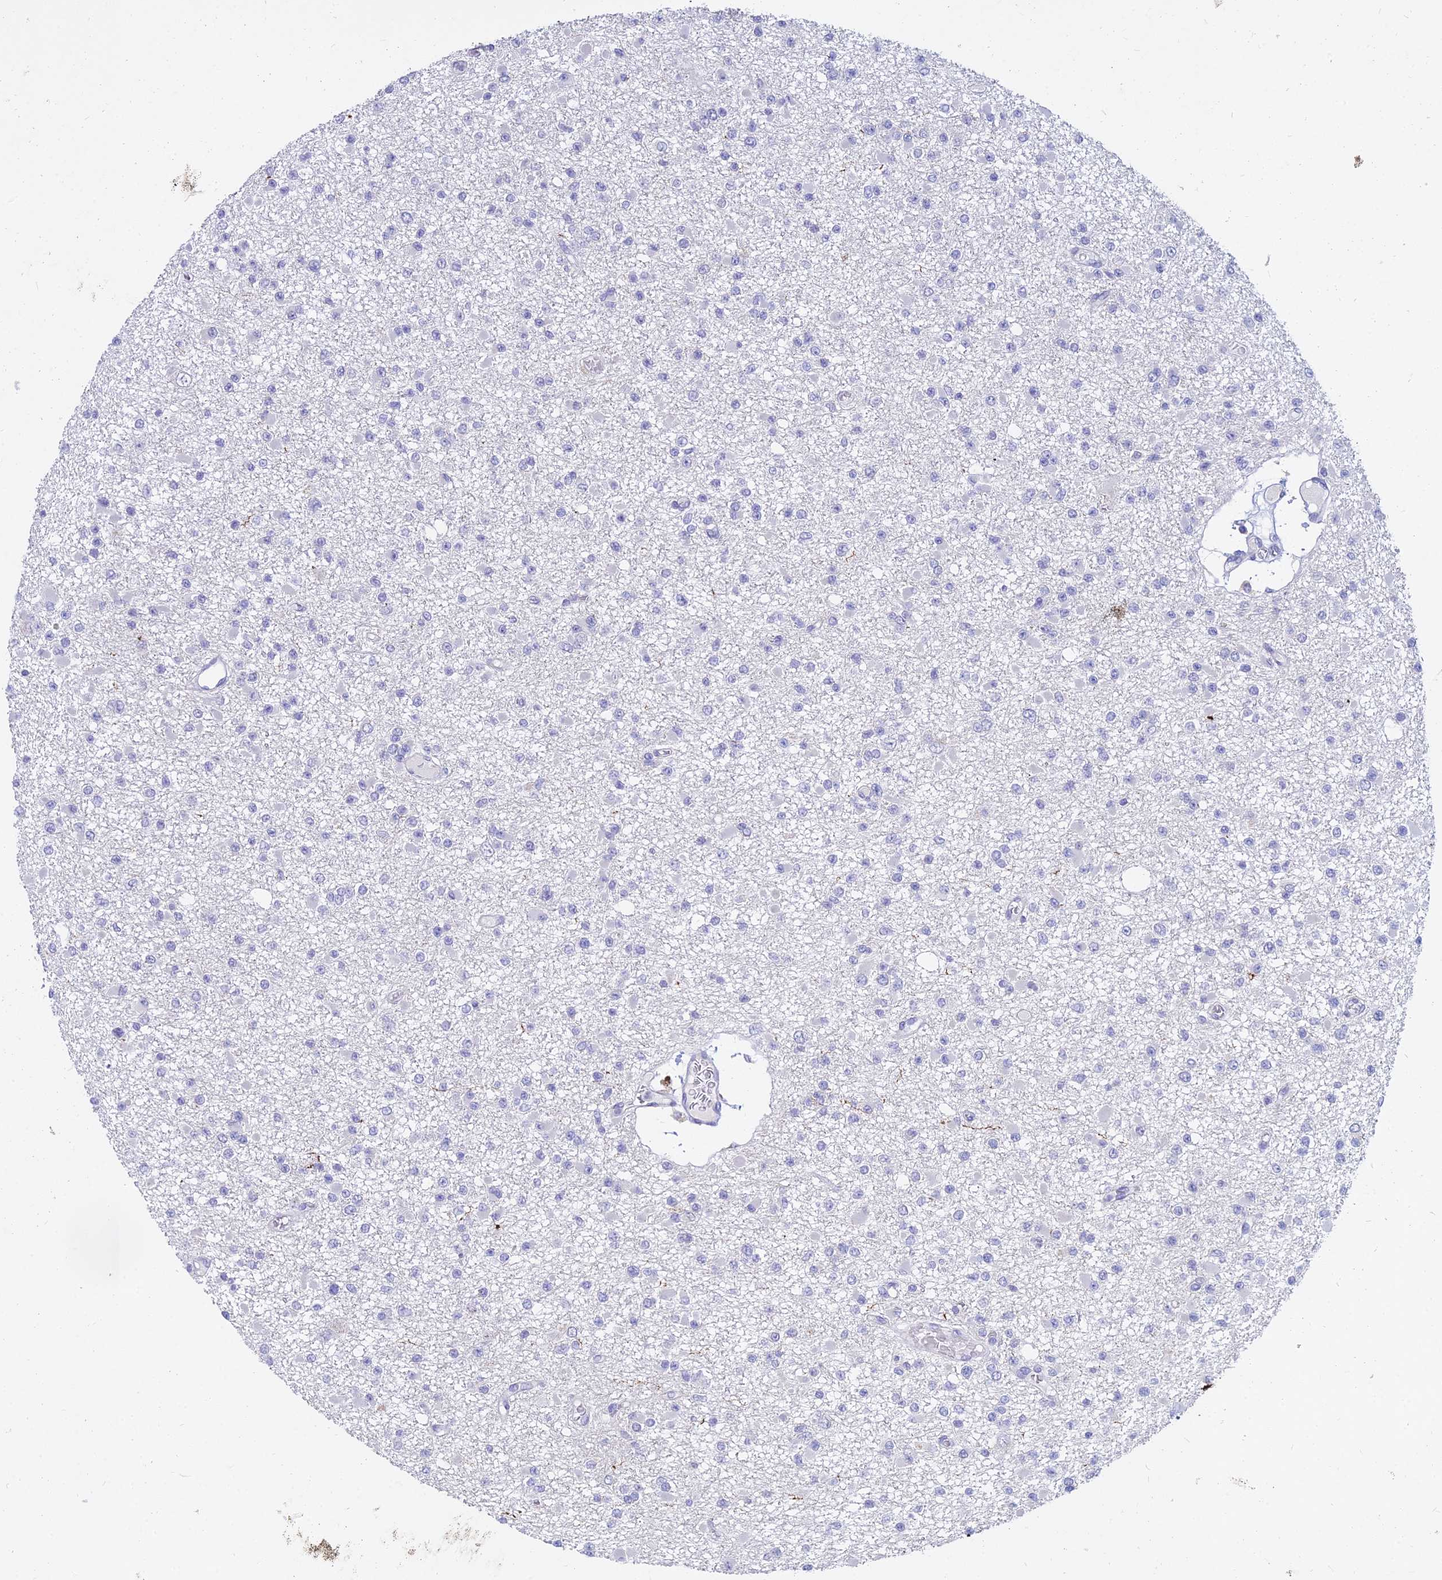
{"staining": {"intensity": "negative", "quantity": "none", "location": "none"}, "tissue": "glioma", "cell_type": "Tumor cells", "image_type": "cancer", "snomed": [{"axis": "morphology", "description": "Glioma, malignant, Low grade"}, {"axis": "topography", "description": "Brain"}], "caption": "A micrograph of human glioma is negative for staining in tumor cells. (DAB (3,3'-diaminobenzidine) immunohistochemistry (IHC) with hematoxylin counter stain).", "gene": "NPY", "patient": {"sex": "female", "age": 22}}